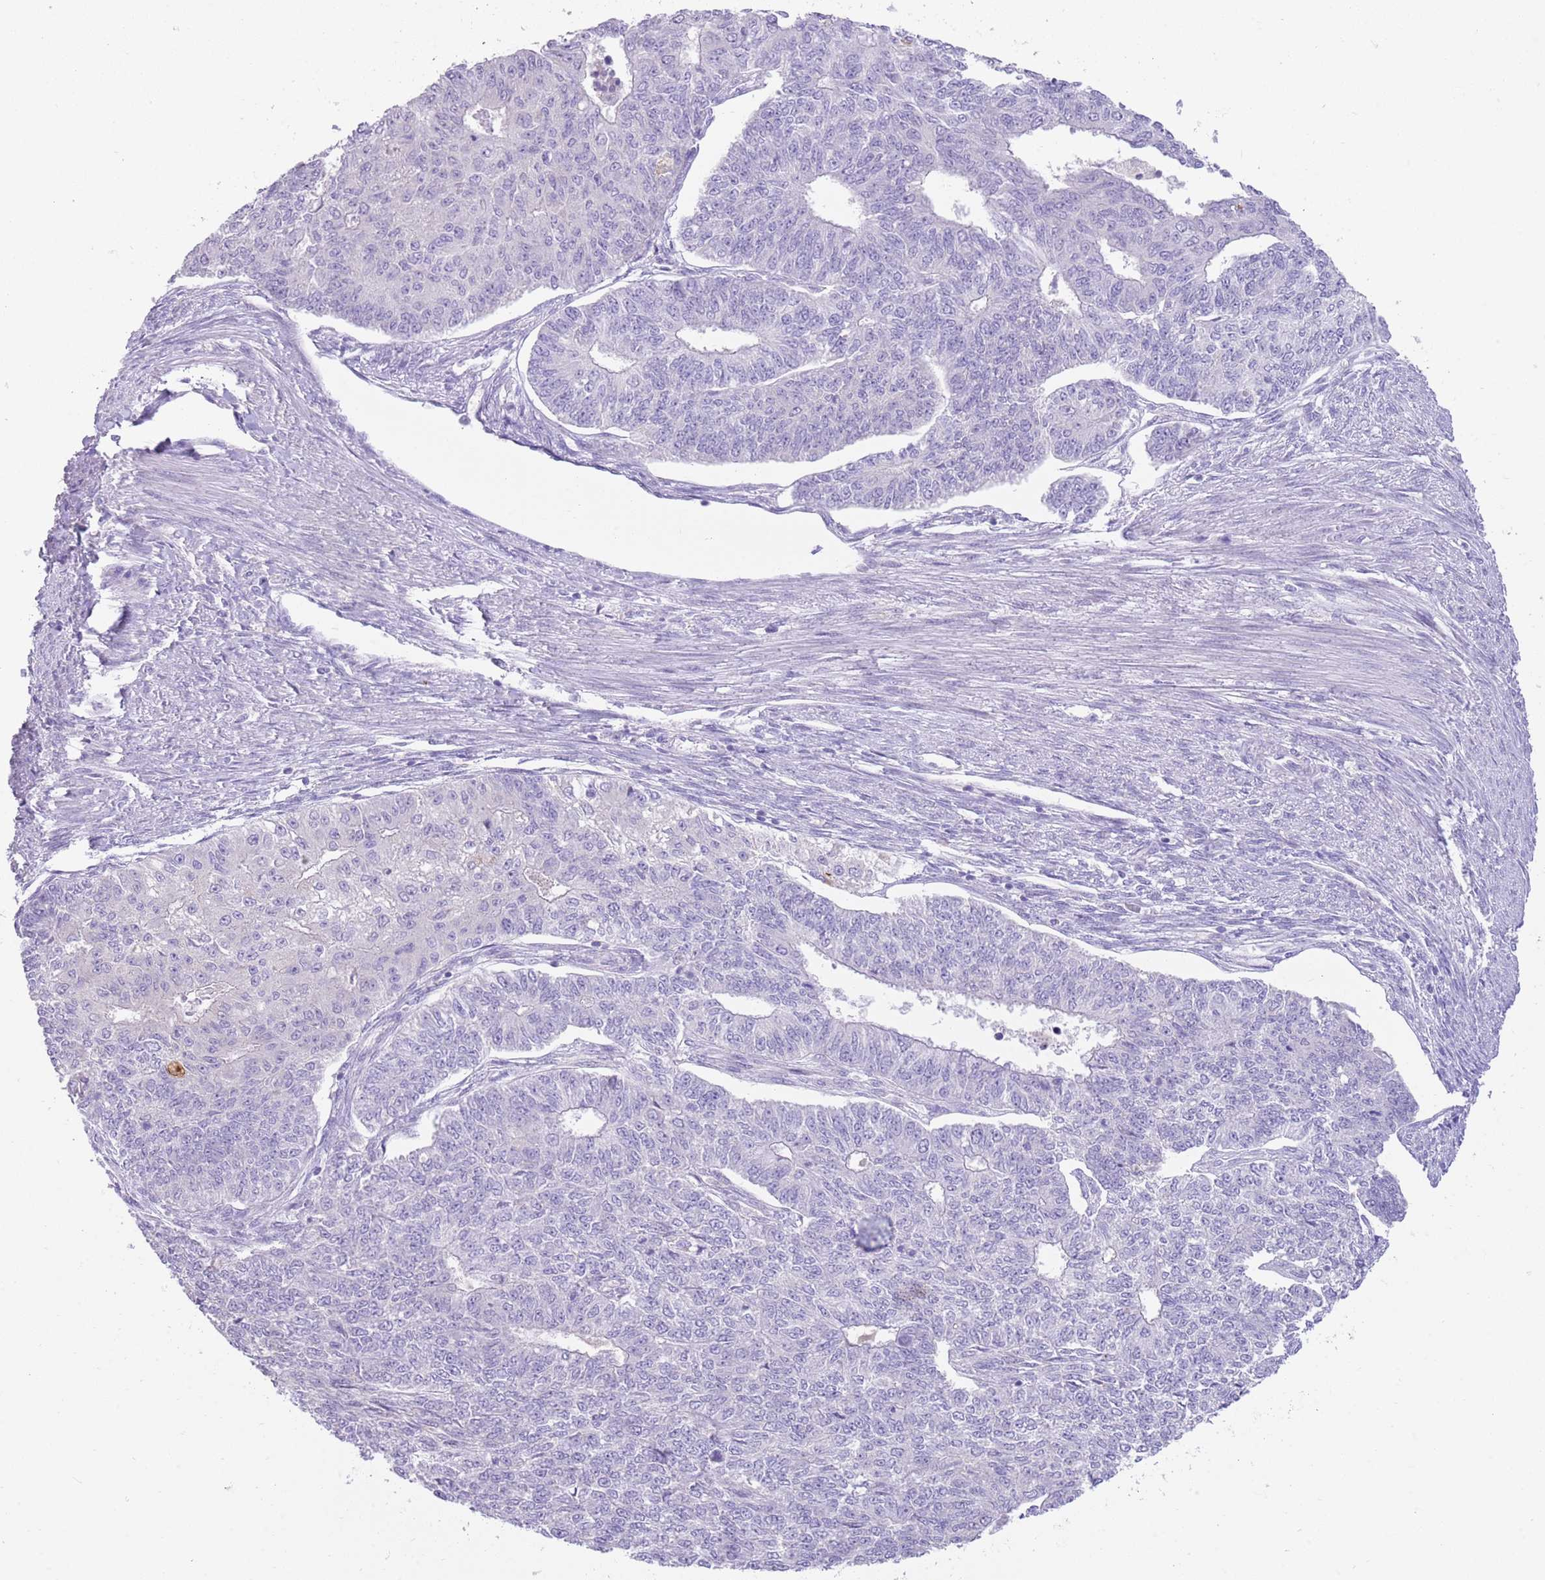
{"staining": {"intensity": "negative", "quantity": "none", "location": "none"}, "tissue": "endometrial cancer", "cell_type": "Tumor cells", "image_type": "cancer", "snomed": [{"axis": "morphology", "description": "Adenocarcinoma, NOS"}, {"axis": "topography", "description": "Endometrium"}], "caption": "An immunohistochemistry (IHC) micrograph of adenocarcinoma (endometrial) is shown. There is no staining in tumor cells of adenocarcinoma (endometrial).", "gene": "SFTPA1", "patient": {"sex": "female", "age": 32}}